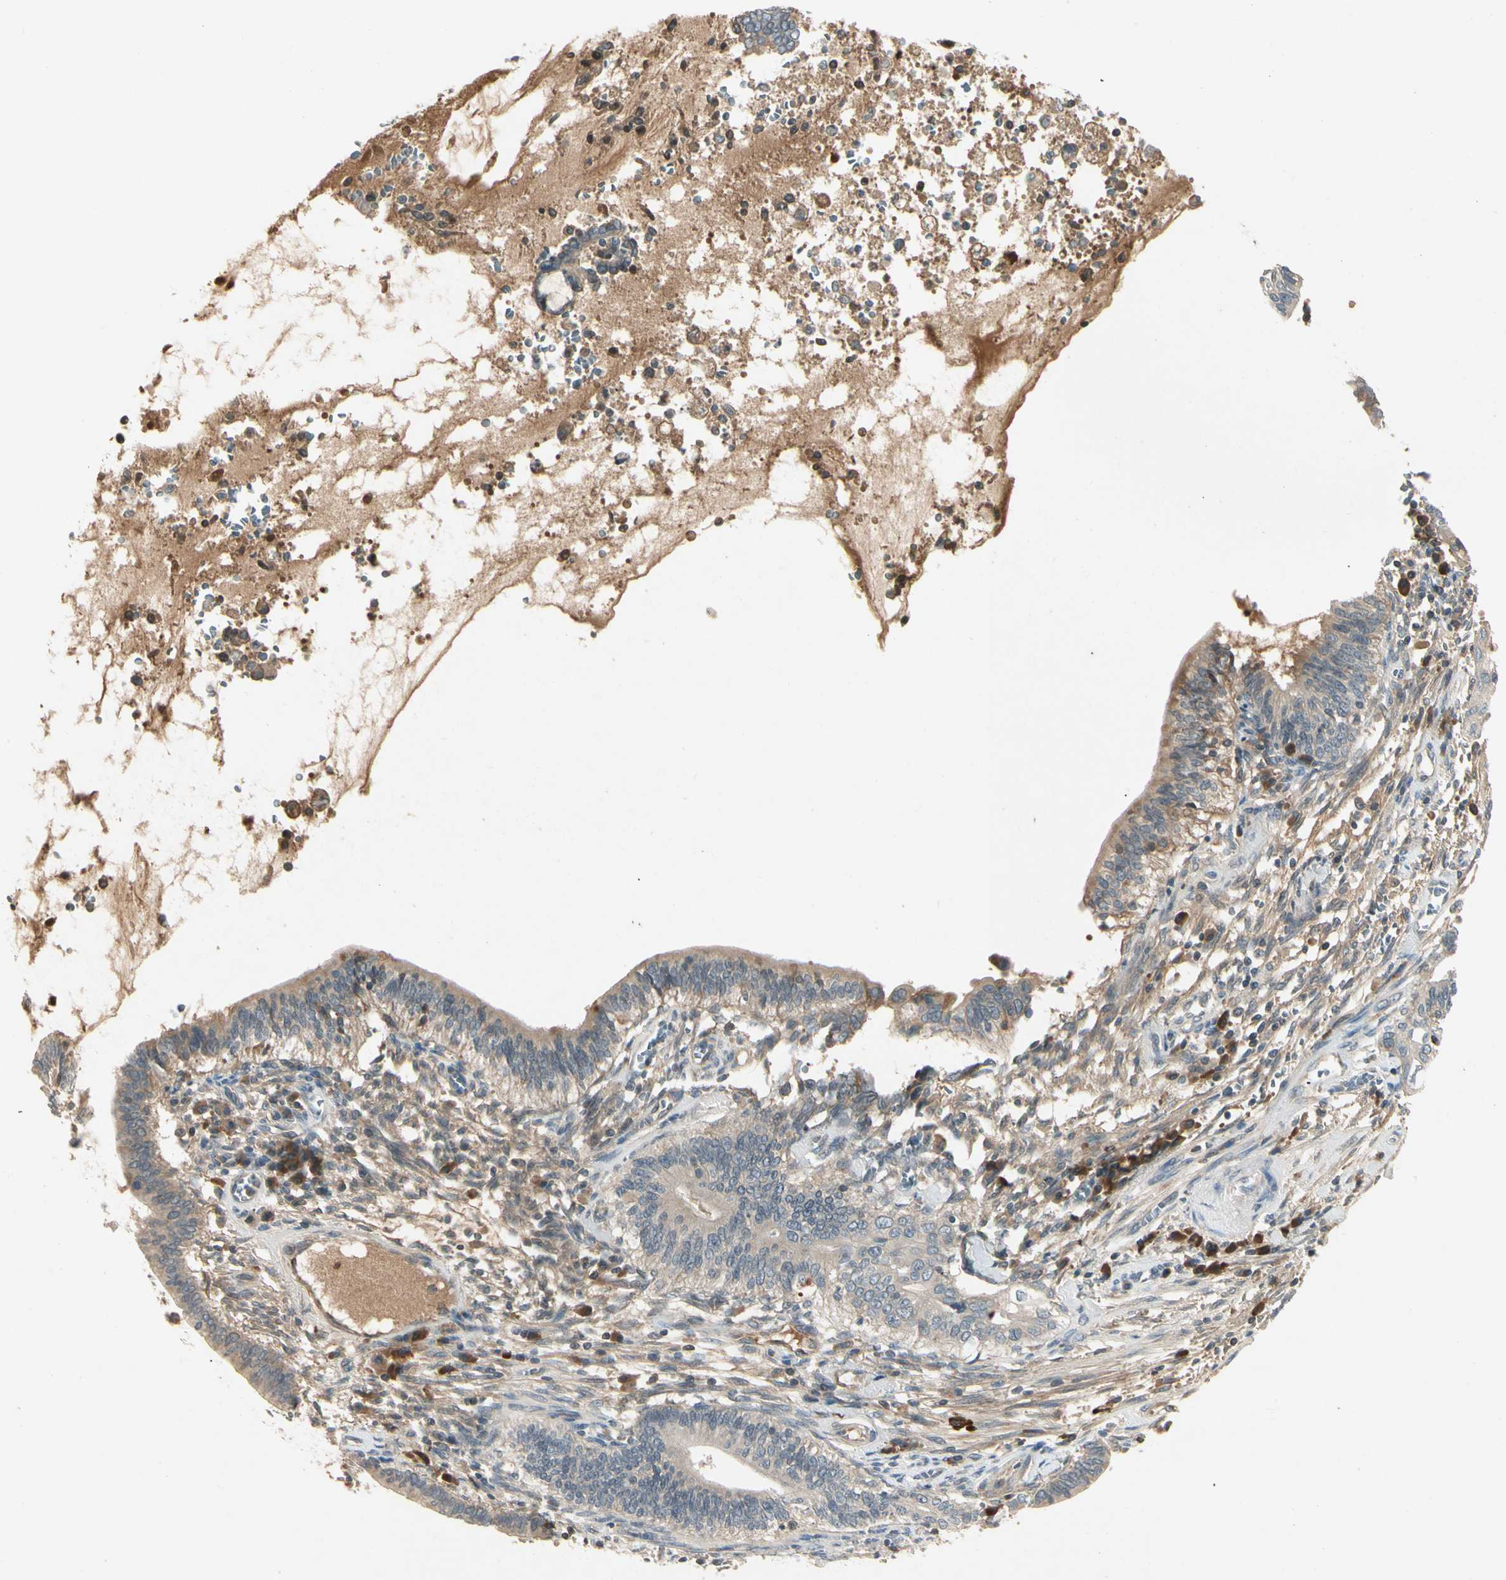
{"staining": {"intensity": "weak", "quantity": "25%-75%", "location": "cytoplasmic/membranous"}, "tissue": "cervical cancer", "cell_type": "Tumor cells", "image_type": "cancer", "snomed": [{"axis": "morphology", "description": "Adenocarcinoma, NOS"}, {"axis": "topography", "description": "Cervix"}], "caption": "A brown stain highlights weak cytoplasmic/membranous expression of a protein in human cervical cancer tumor cells. Nuclei are stained in blue.", "gene": "CCL4", "patient": {"sex": "female", "age": 44}}